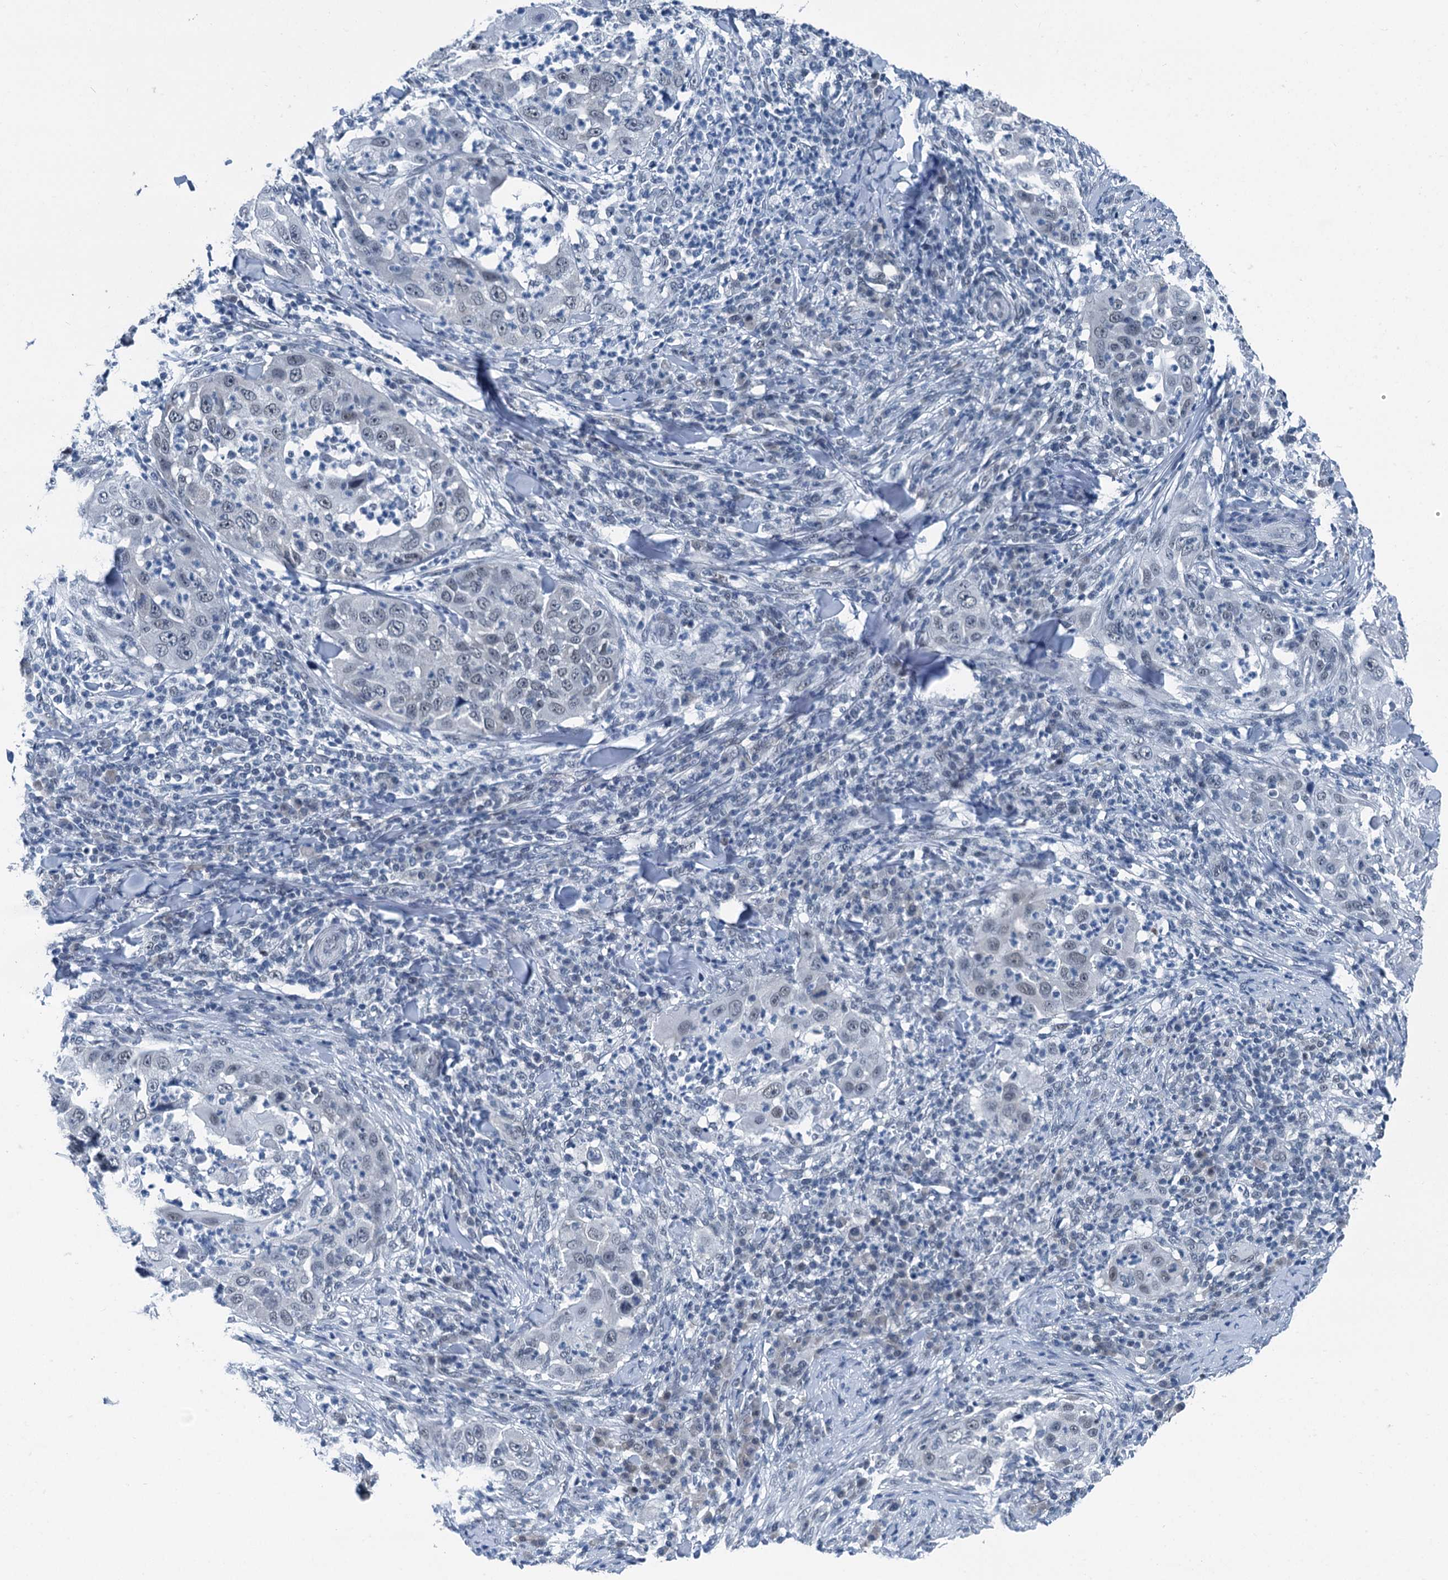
{"staining": {"intensity": "negative", "quantity": "none", "location": "none"}, "tissue": "skin cancer", "cell_type": "Tumor cells", "image_type": "cancer", "snomed": [{"axis": "morphology", "description": "Squamous cell carcinoma, NOS"}, {"axis": "topography", "description": "Skin"}], "caption": "Immunohistochemistry photomicrograph of neoplastic tissue: skin cancer stained with DAB (3,3'-diaminobenzidine) exhibits no significant protein positivity in tumor cells.", "gene": "TRPT1", "patient": {"sex": "female", "age": 44}}